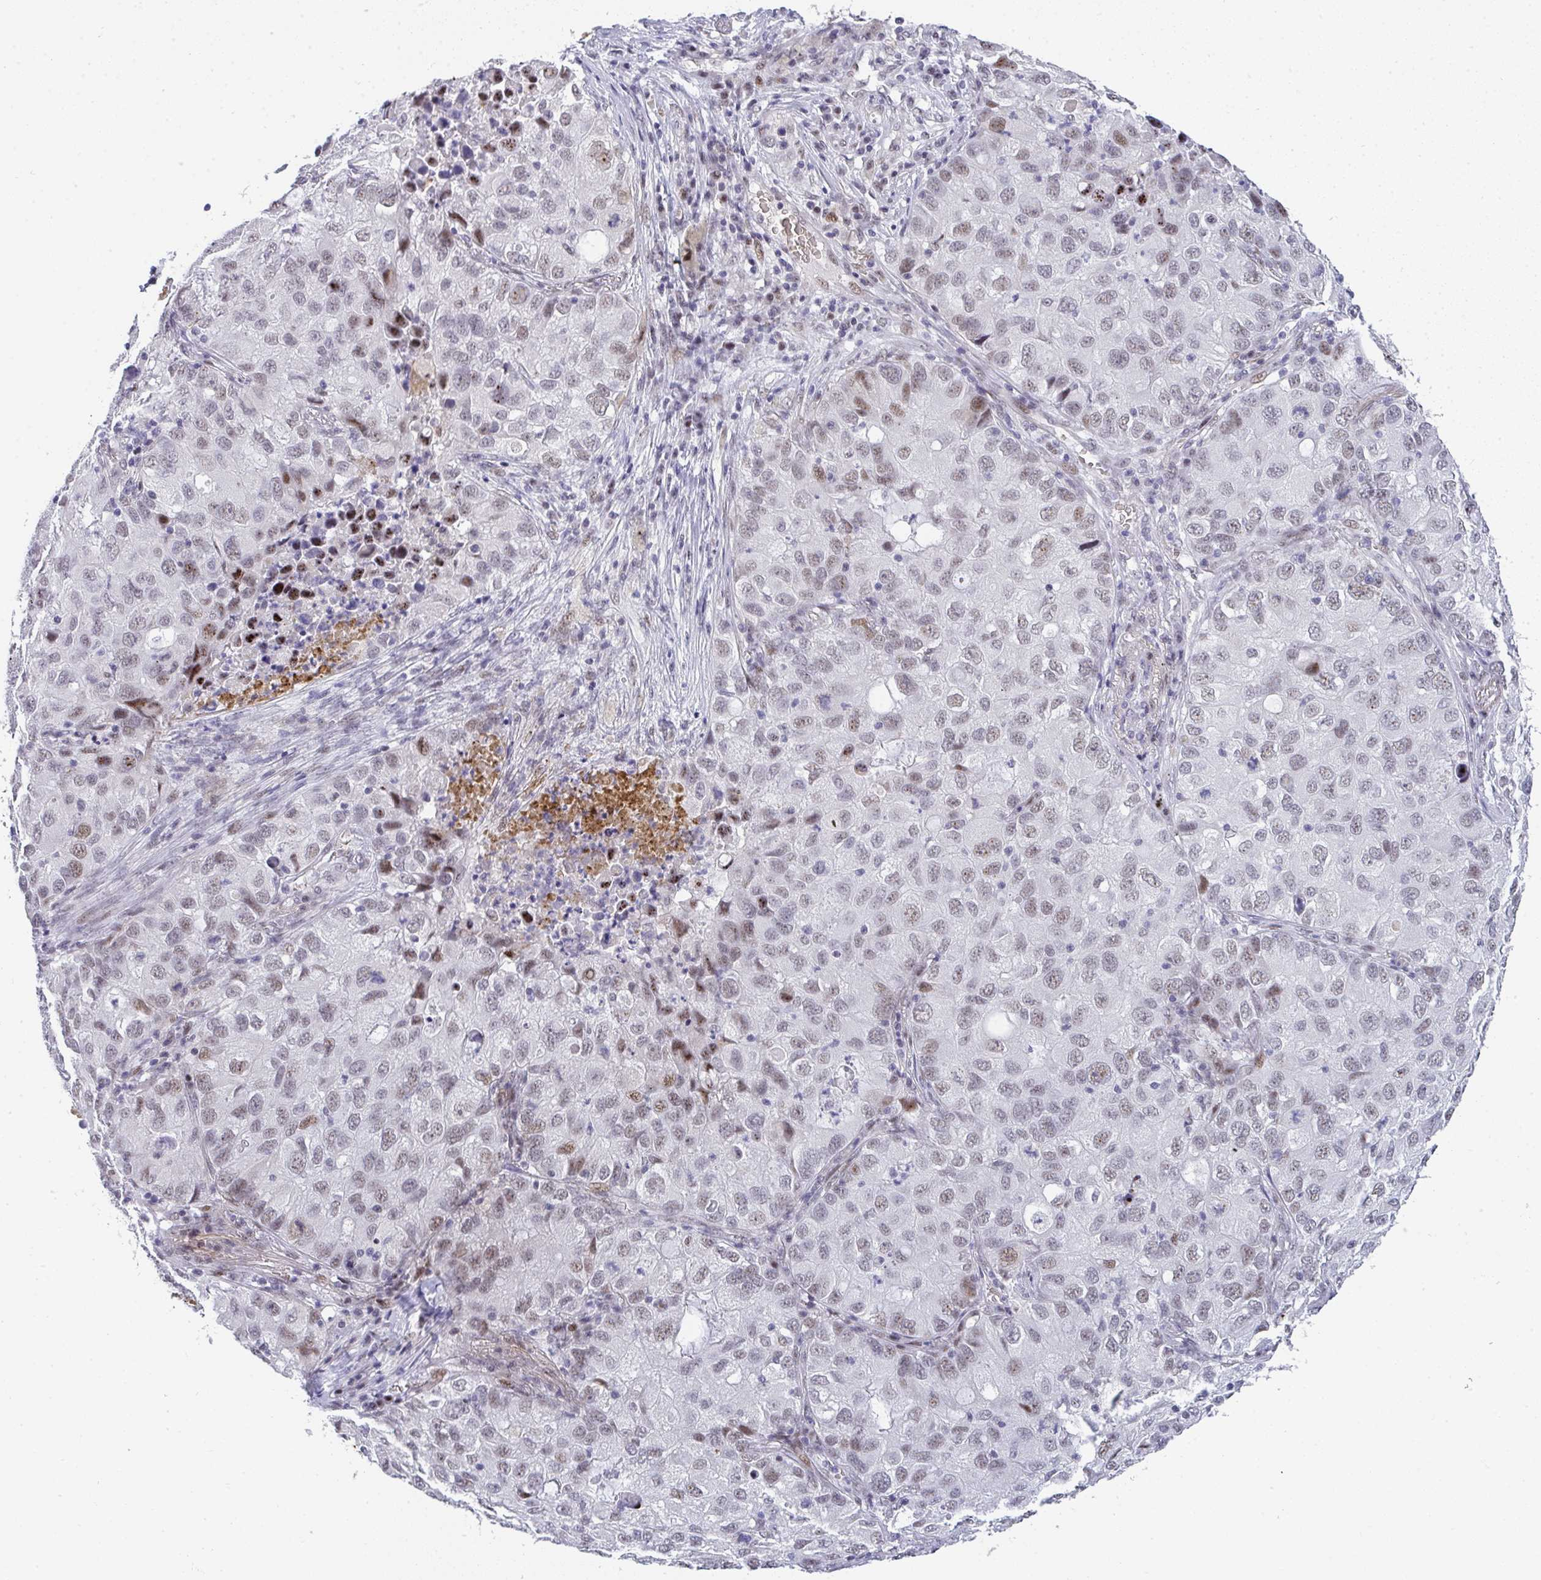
{"staining": {"intensity": "weak", "quantity": "25%-75%", "location": "nuclear"}, "tissue": "lung cancer", "cell_type": "Tumor cells", "image_type": "cancer", "snomed": [{"axis": "morphology", "description": "Normal morphology"}, {"axis": "morphology", "description": "Adenocarcinoma, NOS"}, {"axis": "topography", "description": "Lymph node"}, {"axis": "topography", "description": "Lung"}], "caption": "Protein expression analysis of lung adenocarcinoma exhibits weak nuclear expression in approximately 25%-75% of tumor cells.", "gene": "TNMD", "patient": {"sex": "female", "age": 51}}